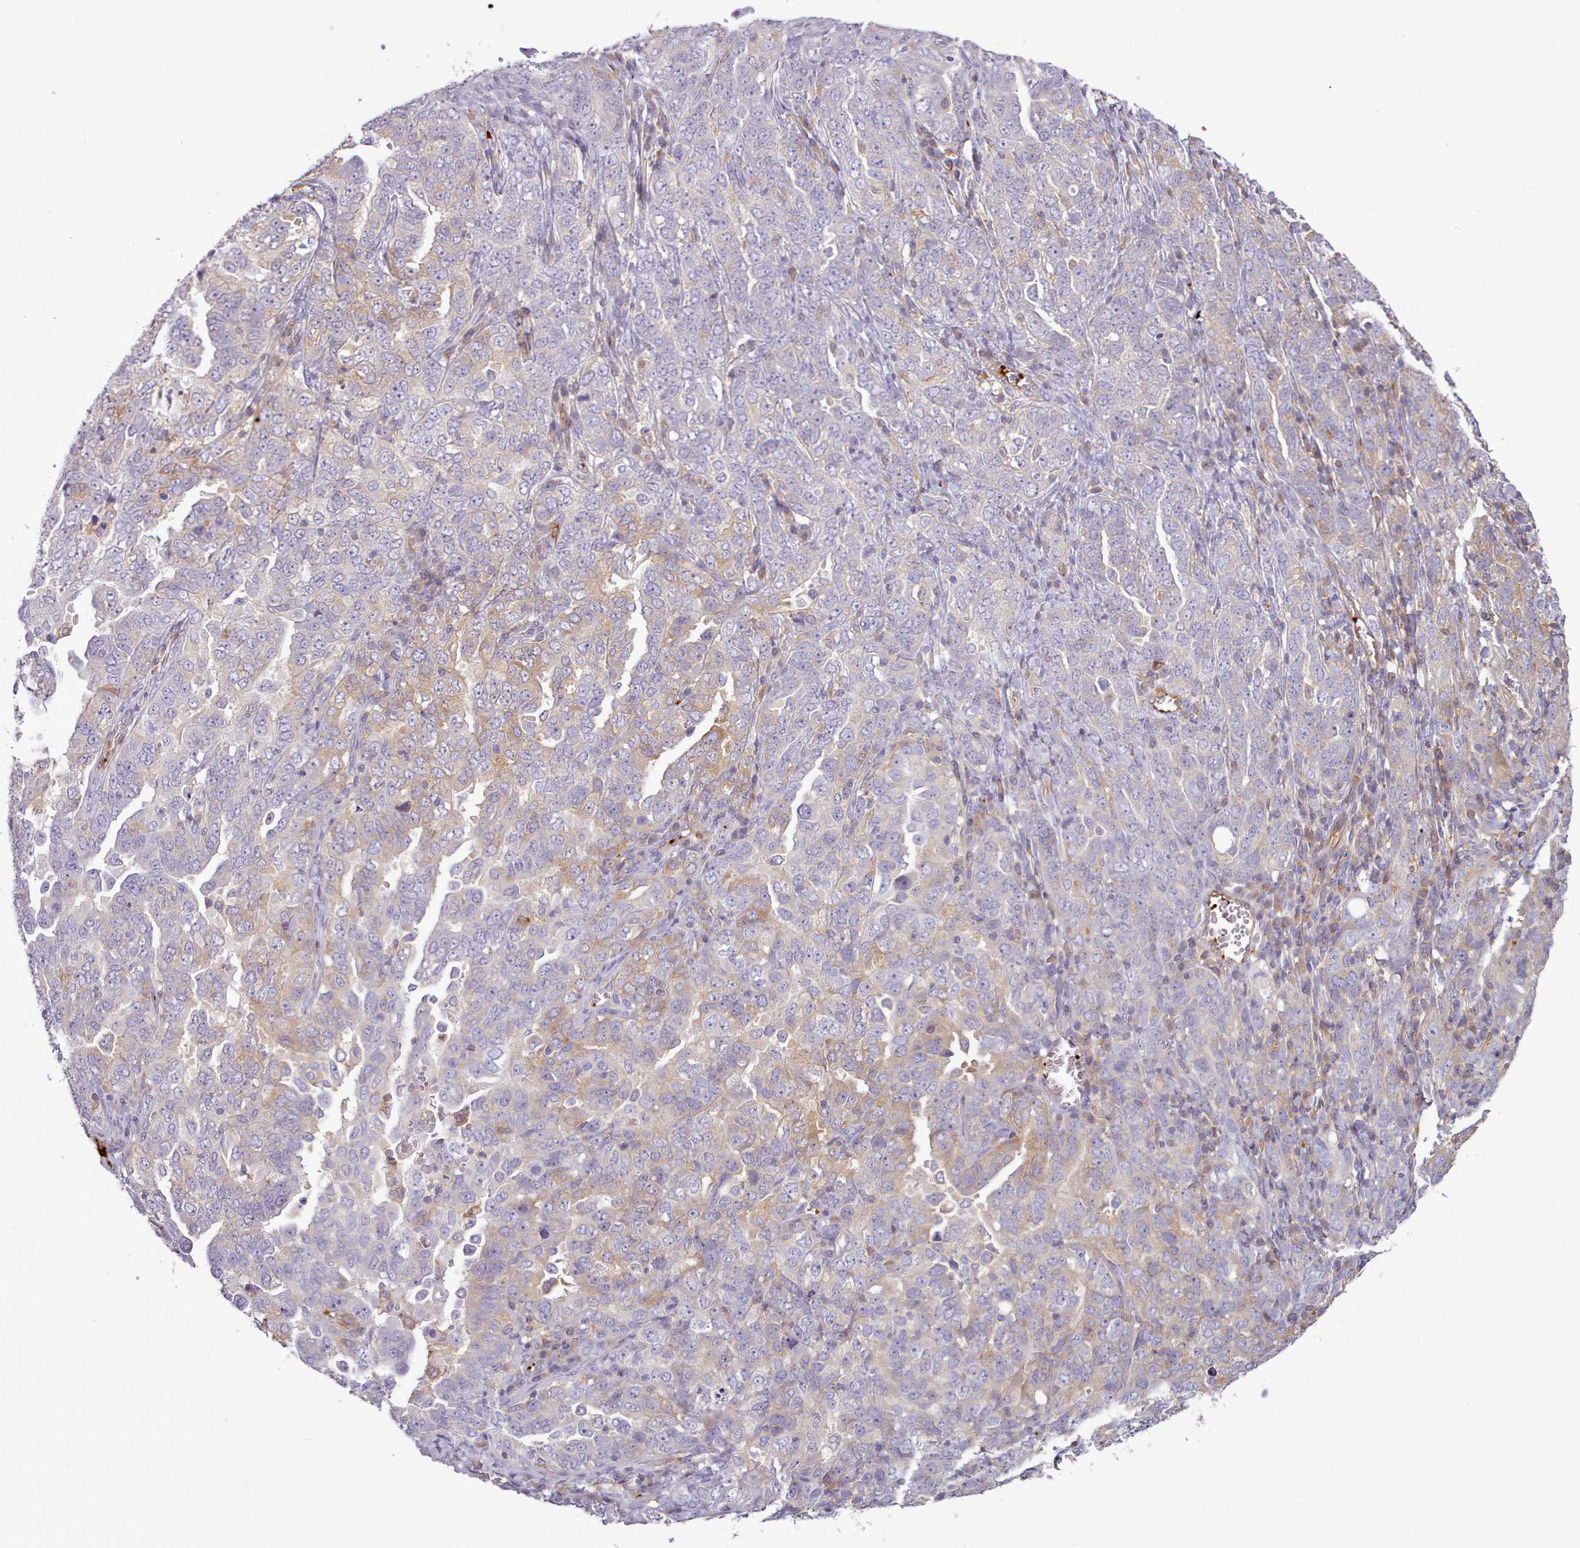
{"staining": {"intensity": "weak", "quantity": "25%-75%", "location": "cytoplasmic/membranous"}, "tissue": "ovarian cancer", "cell_type": "Tumor cells", "image_type": "cancer", "snomed": [{"axis": "morphology", "description": "Carcinoma, endometroid"}, {"axis": "topography", "description": "Ovary"}], "caption": "Approximately 25%-75% of tumor cells in ovarian cancer show weak cytoplasmic/membranous protein positivity as visualized by brown immunohistochemical staining.", "gene": "NDST2", "patient": {"sex": "female", "age": 62}}